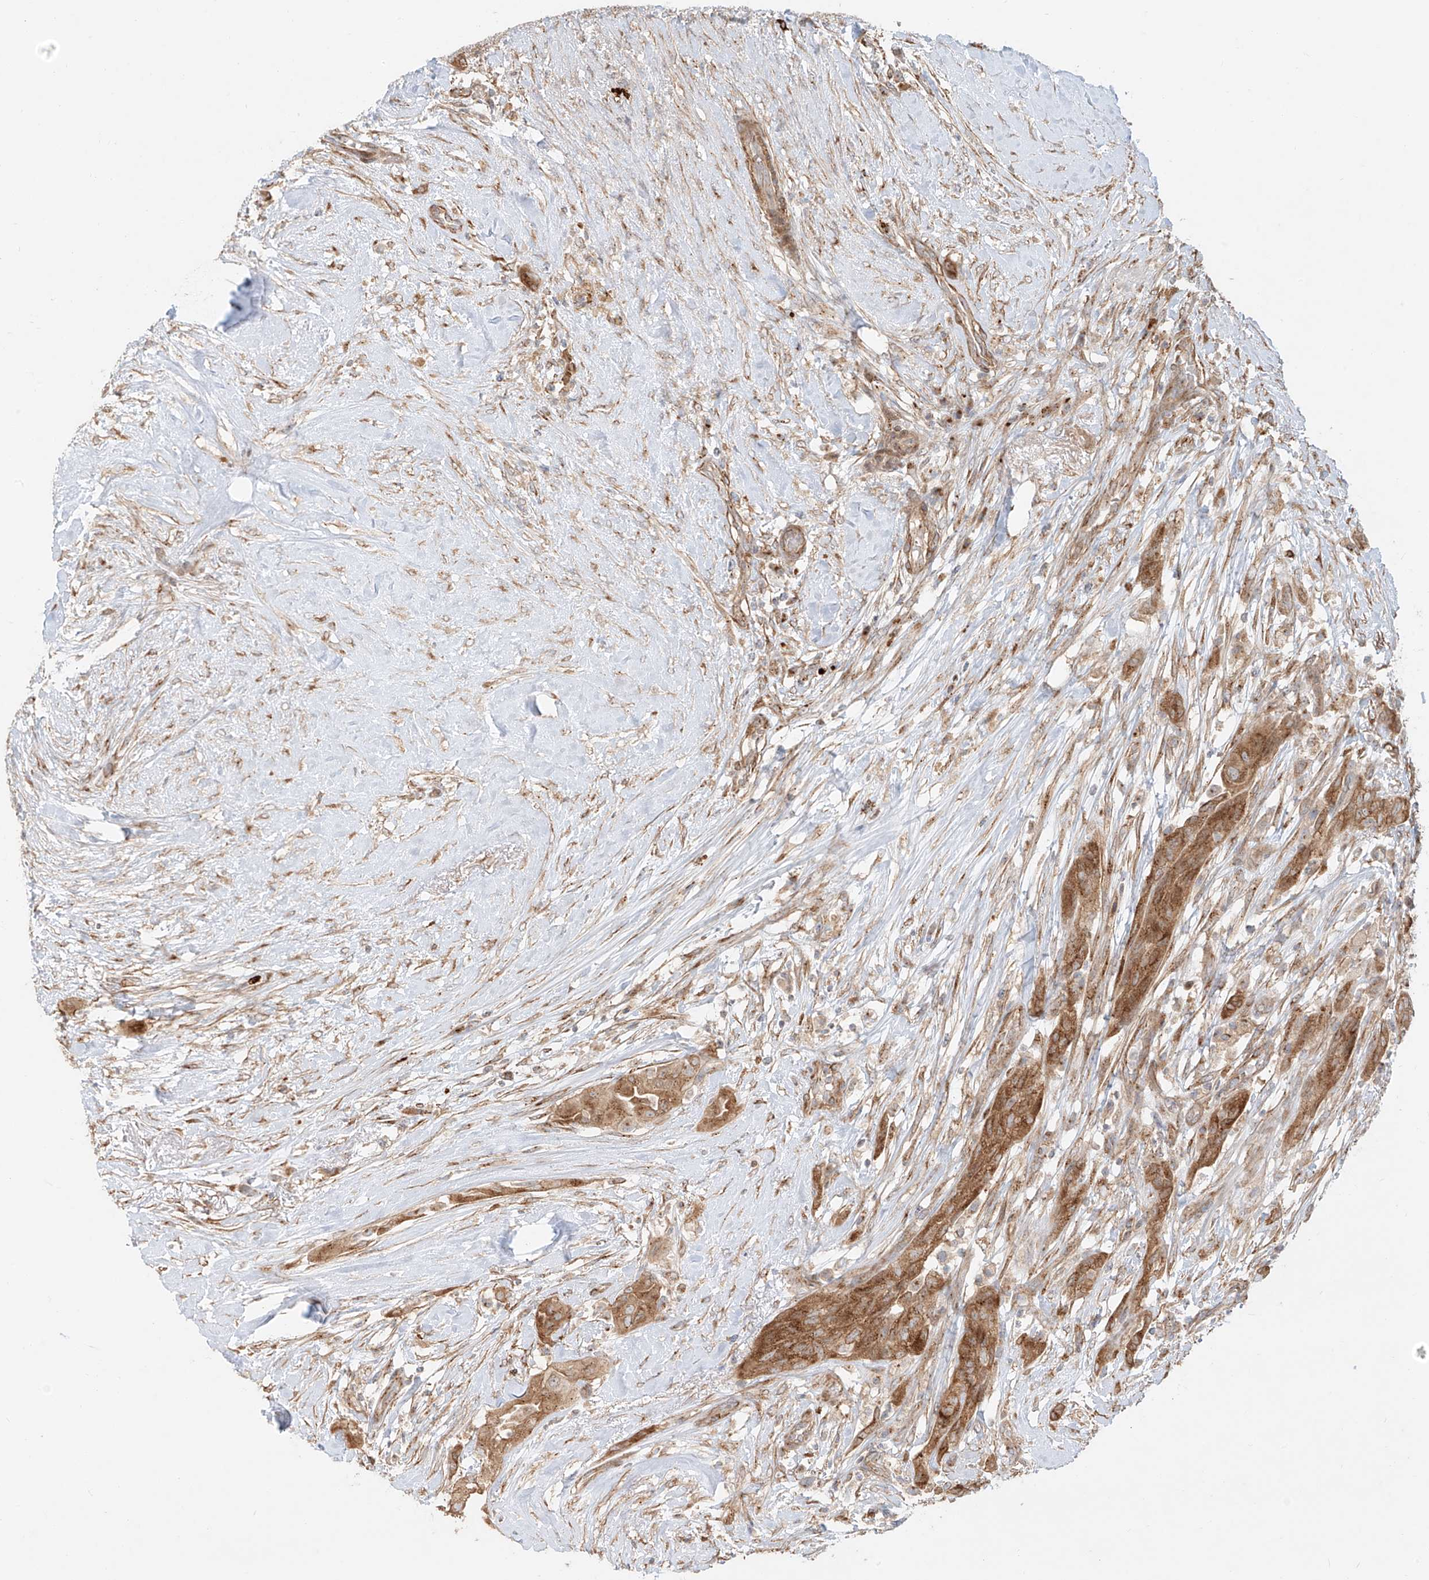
{"staining": {"intensity": "moderate", "quantity": ">75%", "location": "cytoplasmic/membranous"}, "tissue": "thyroid cancer", "cell_type": "Tumor cells", "image_type": "cancer", "snomed": [{"axis": "morphology", "description": "Papillary adenocarcinoma, NOS"}, {"axis": "topography", "description": "Thyroid gland"}], "caption": "About >75% of tumor cells in human thyroid papillary adenocarcinoma reveal moderate cytoplasmic/membranous protein staining as visualized by brown immunohistochemical staining.", "gene": "ZNF287", "patient": {"sex": "female", "age": 59}}